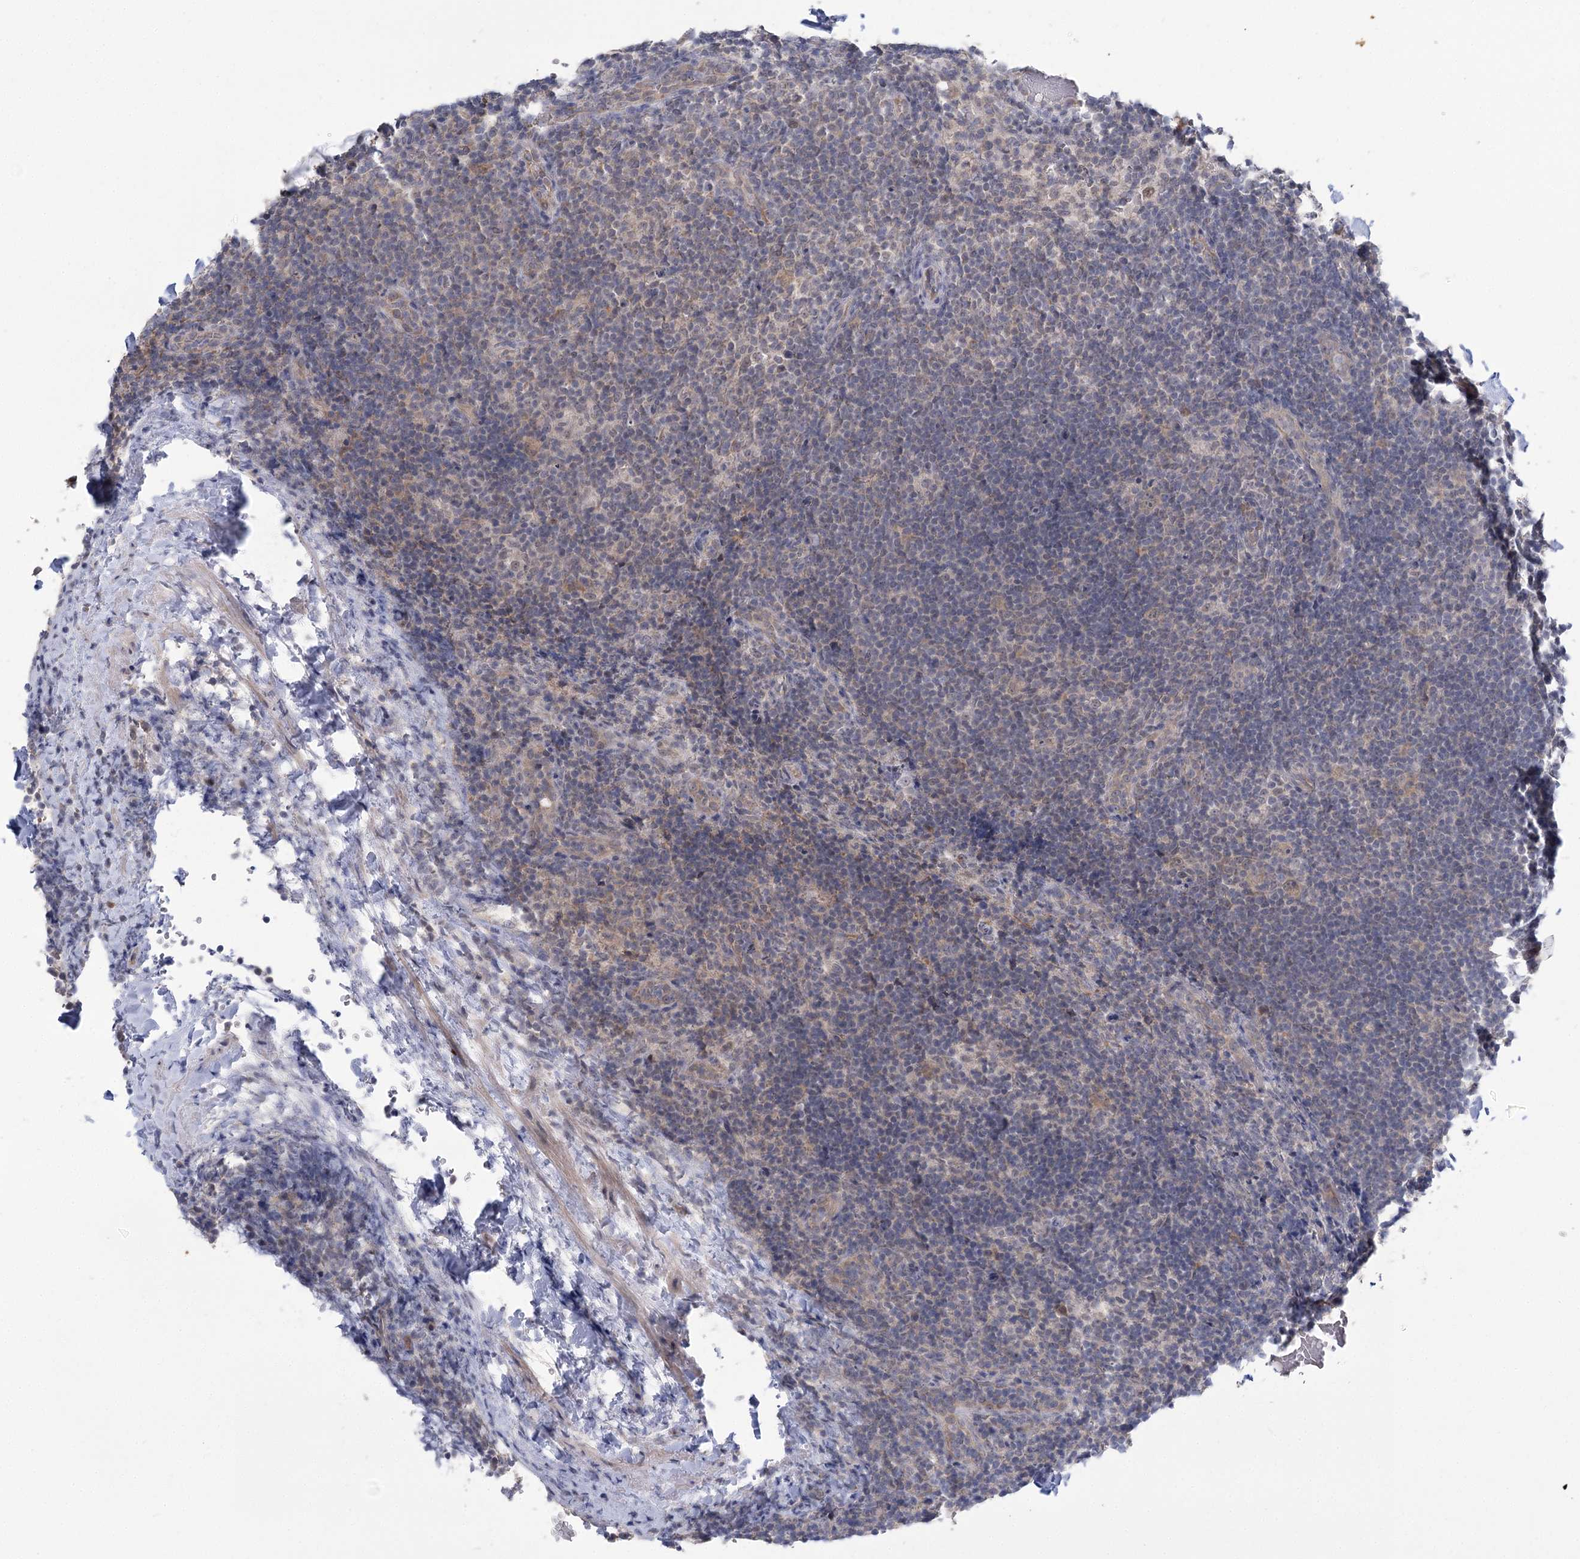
{"staining": {"intensity": "weak", "quantity": "<25%", "location": "cytoplasmic/membranous"}, "tissue": "lymphoma", "cell_type": "Tumor cells", "image_type": "cancer", "snomed": [{"axis": "morphology", "description": "Hodgkin's disease, NOS"}, {"axis": "topography", "description": "Lymph node"}], "caption": "Hodgkin's disease stained for a protein using IHC exhibits no positivity tumor cells.", "gene": "PHYHIPL", "patient": {"sex": "female", "age": 57}}